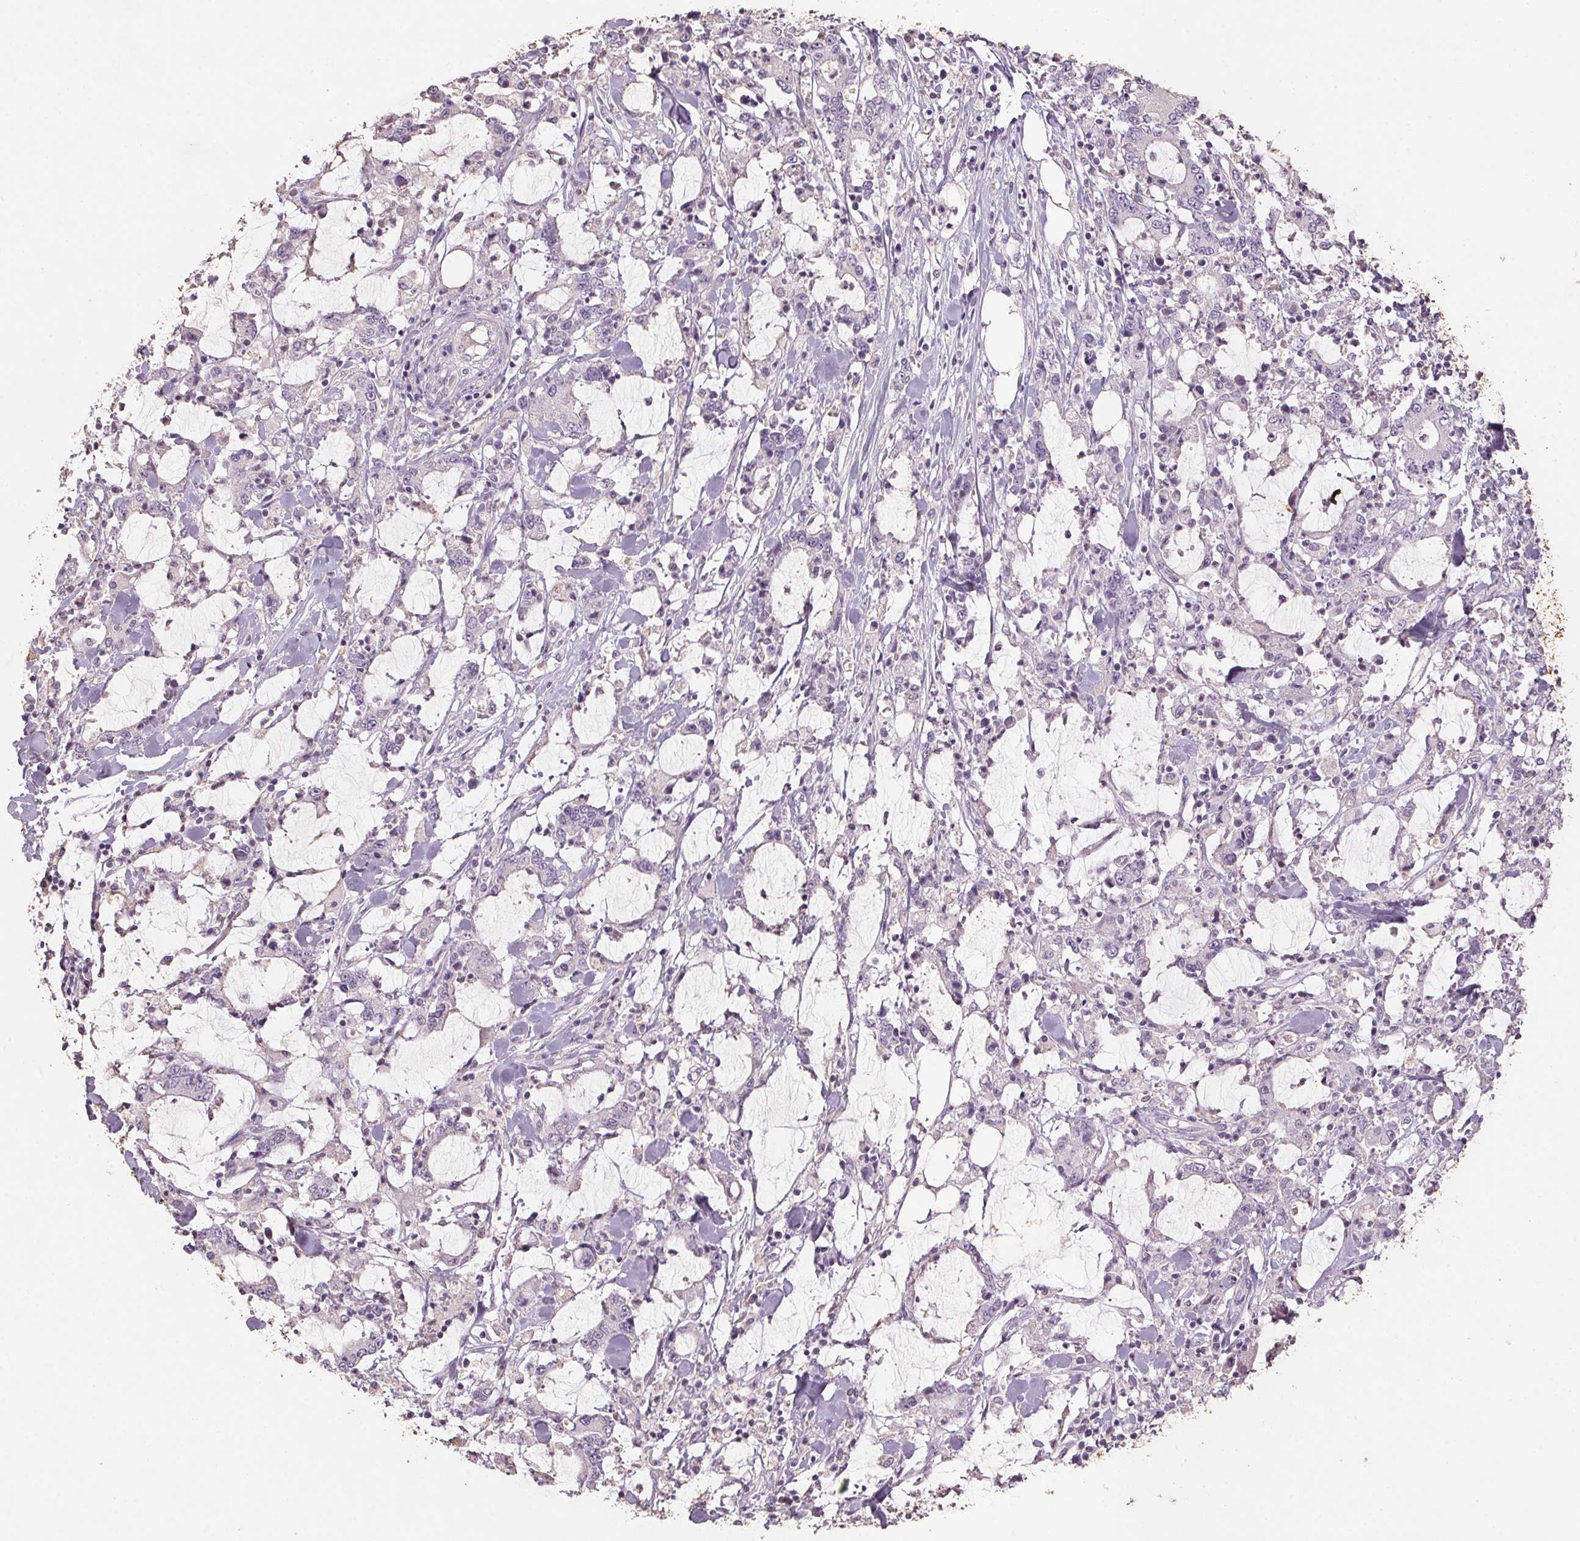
{"staining": {"intensity": "negative", "quantity": "none", "location": "none"}, "tissue": "stomach cancer", "cell_type": "Tumor cells", "image_type": "cancer", "snomed": [{"axis": "morphology", "description": "Adenocarcinoma, NOS"}, {"axis": "topography", "description": "Stomach, upper"}], "caption": "Stomach cancer (adenocarcinoma) stained for a protein using IHC reveals no staining tumor cells.", "gene": "CXCL5", "patient": {"sex": "male", "age": 68}}